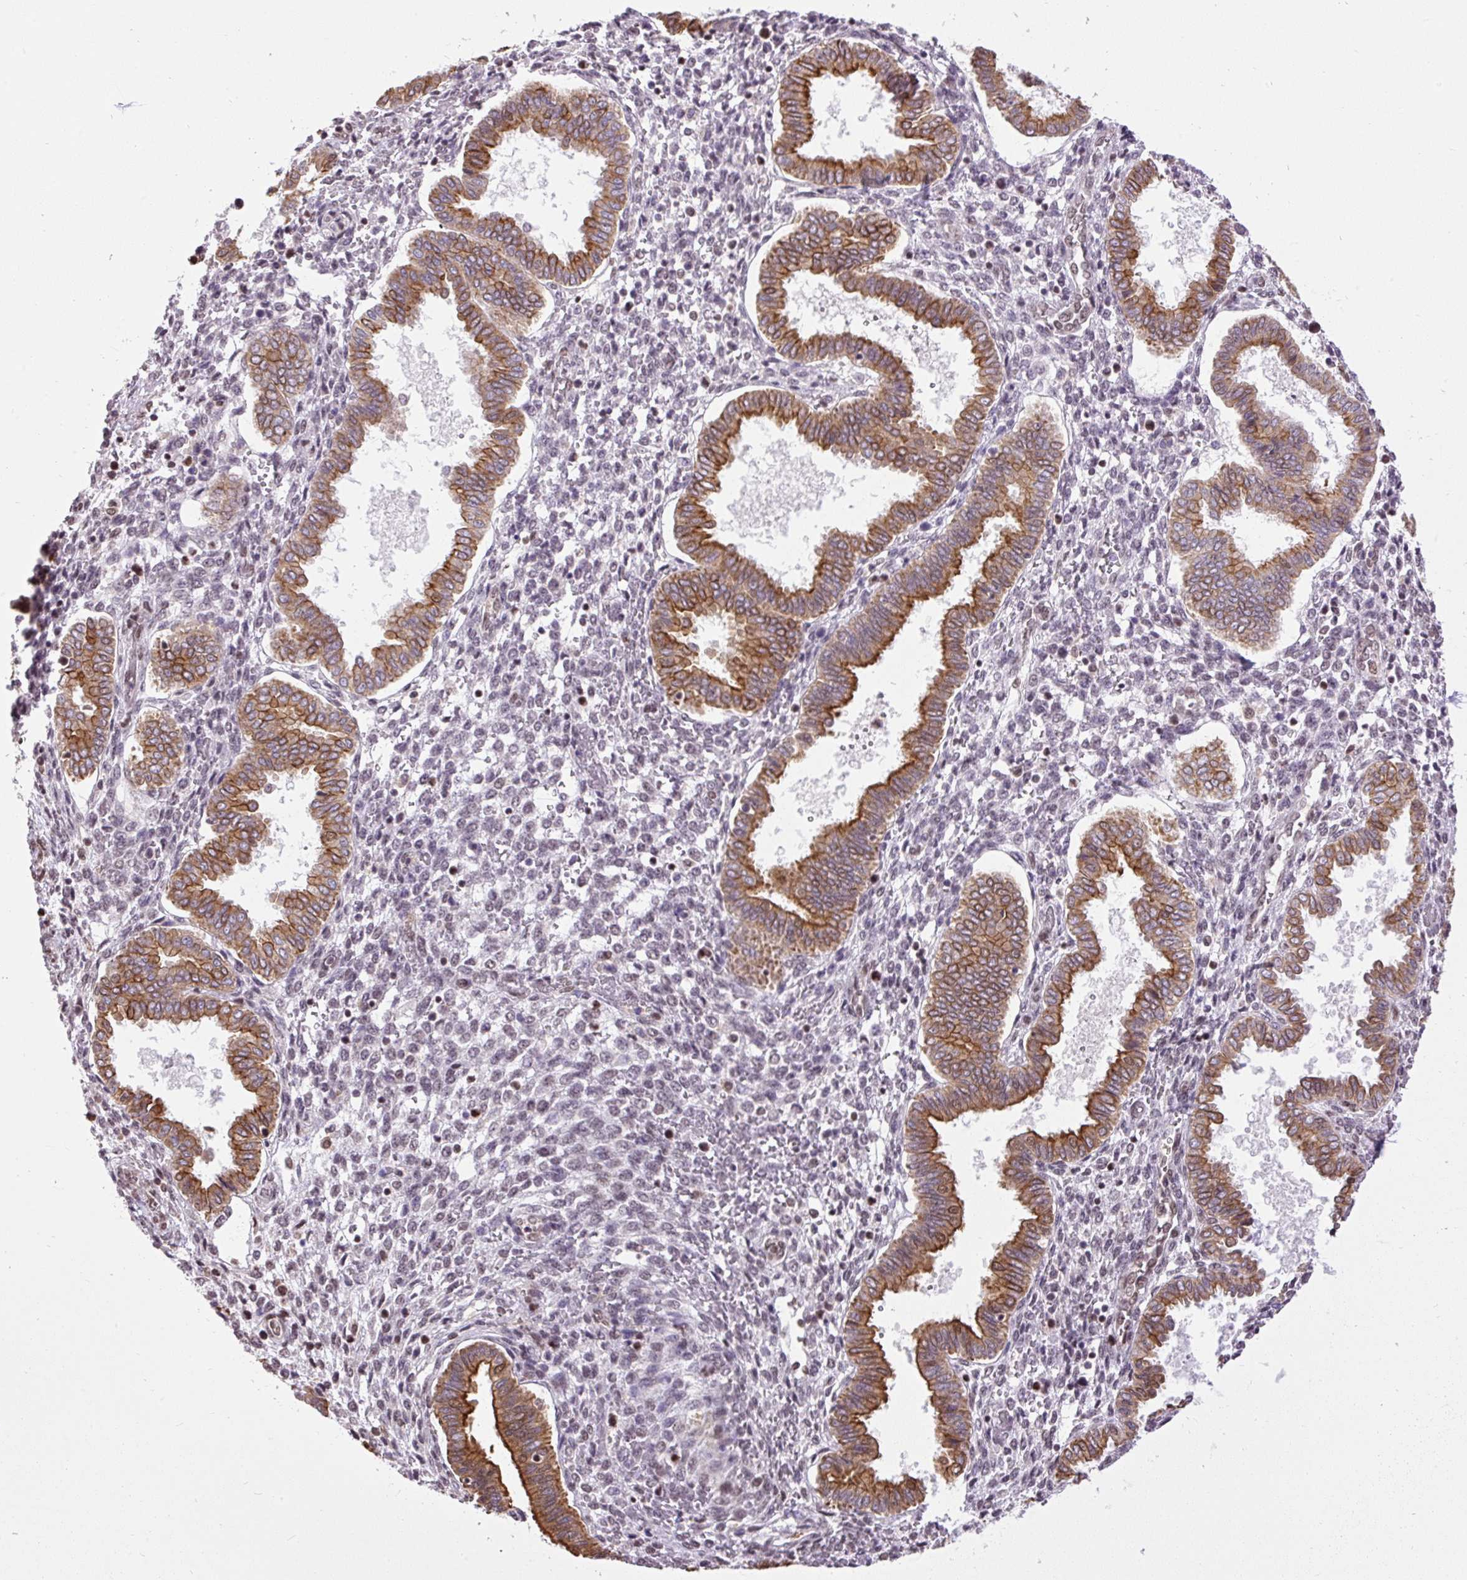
{"staining": {"intensity": "weak", "quantity": "25%-75%", "location": "nuclear"}, "tissue": "endometrium", "cell_type": "Cells in endometrial stroma", "image_type": "normal", "snomed": [{"axis": "morphology", "description": "Normal tissue, NOS"}, {"axis": "topography", "description": "Endometrium"}], "caption": "An image of endometrium stained for a protein exhibits weak nuclear brown staining in cells in endometrial stroma. The staining was performed using DAB (3,3'-diaminobenzidine) to visualize the protein expression in brown, while the nuclei were stained in blue with hematoxylin (Magnification: 20x).", "gene": "ZNF672", "patient": {"sex": "female", "age": 24}}